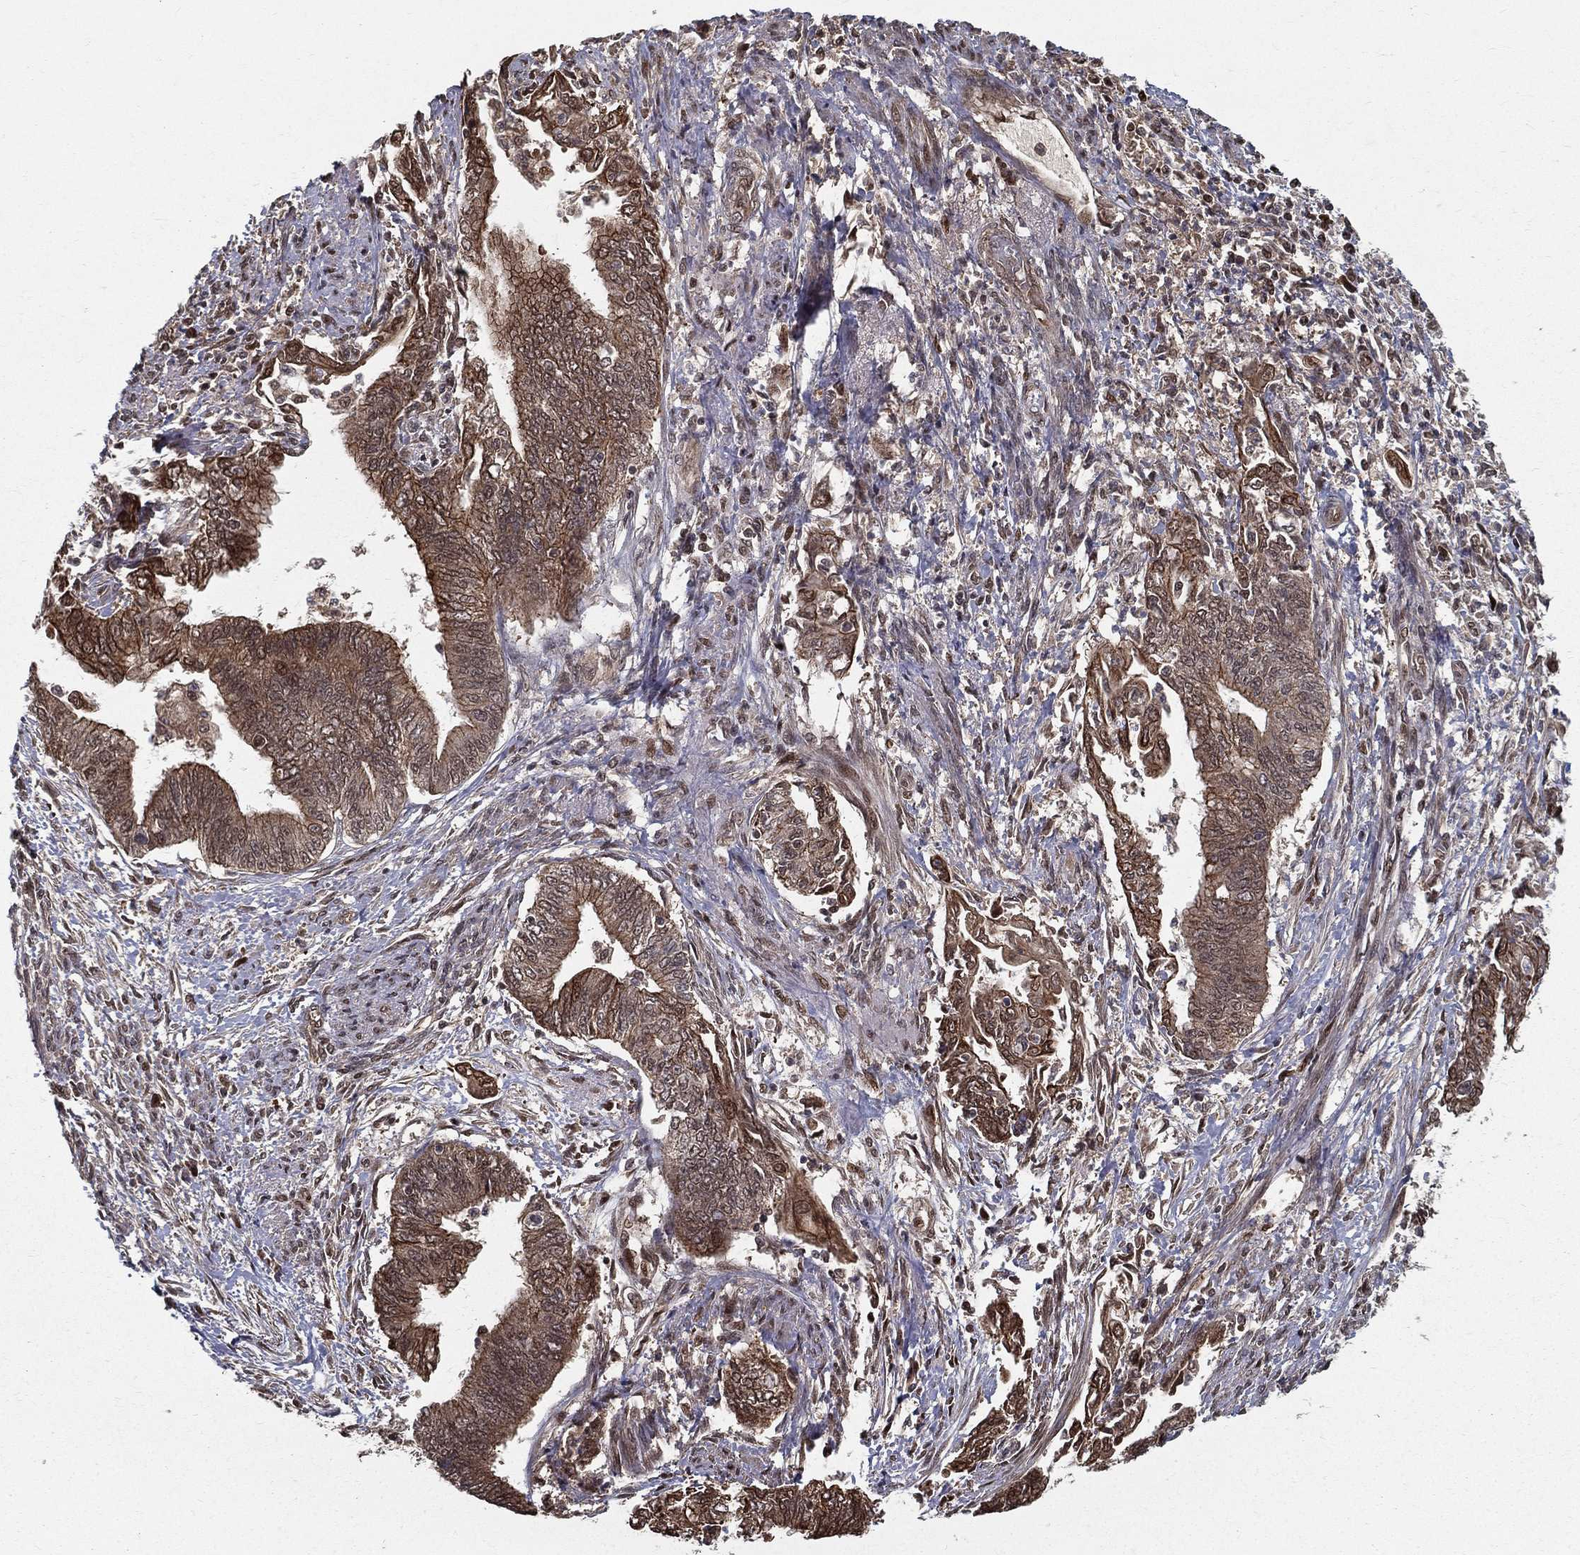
{"staining": {"intensity": "moderate", "quantity": ">75%", "location": "cytoplasmic/membranous"}, "tissue": "endometrial cancer", "cell_type": "Tumor cells", "image_type": "cancer", "snomed": [{"axis": "morphology", "description": "Adenocarcinoma, NOS"}, {"axis": "topography", "description": "Endometrium"}], "caption": "Endometrial cancer (adenocarcinoma) tissue shows moderate cytoplasmic/membranous staining in approximately >75% of tumor cells, visualized by immunohistochemistry.", "gene": "SLC6A6", "patient": {"sex": "female", "age": 65}}